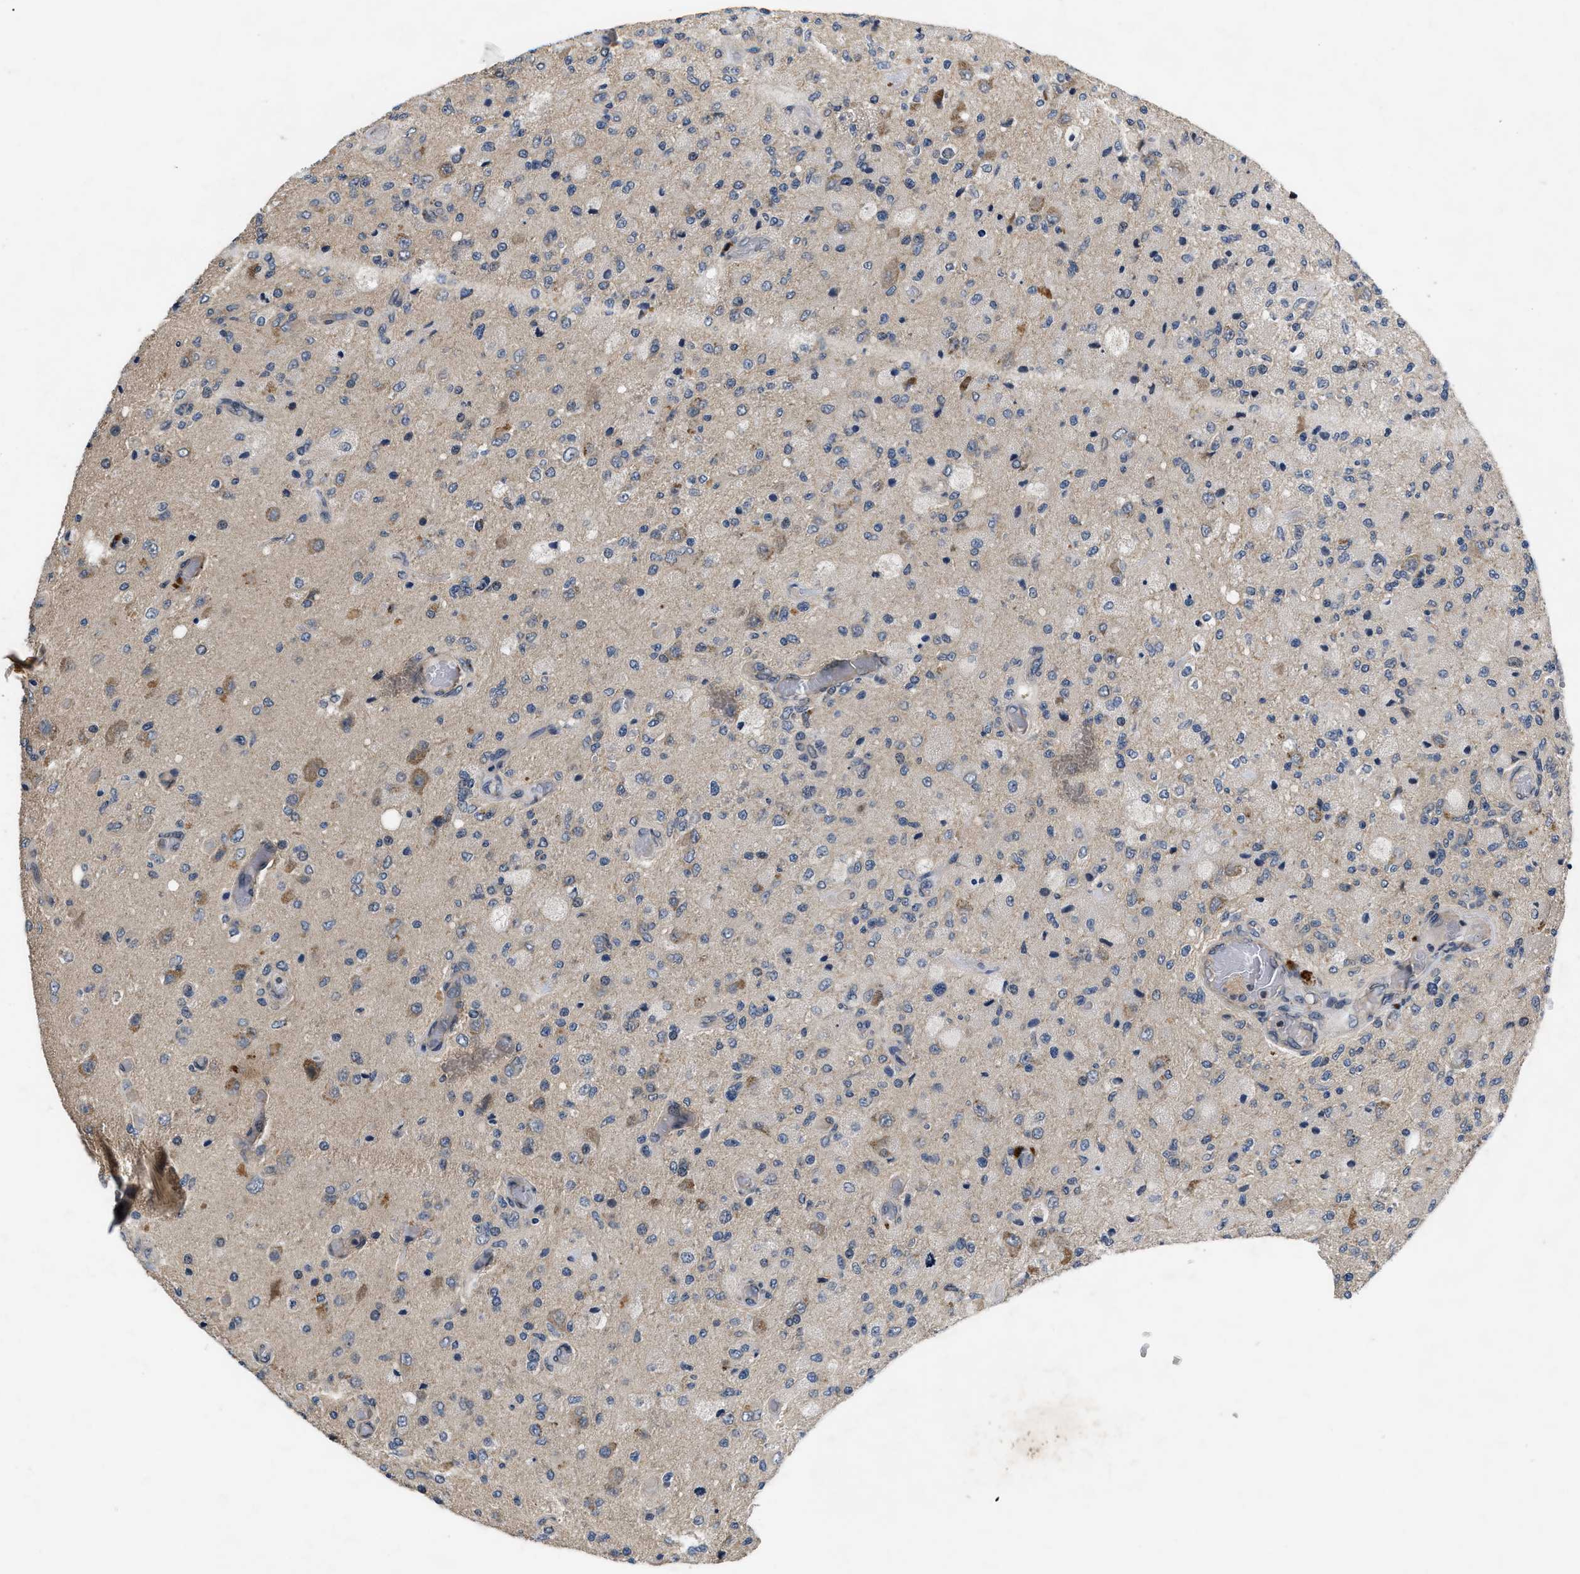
{"staining": {"intensity": "moderate", "quantity": "<25%", "location": "cytoplasmic/membranous"}, "tissue": "glioma", "cell_type": "Tumor cells", "image_type": "cancer", "snomed": [{"axis": "morphology", "description": "Normal tissue, NOS"}, {"axis": "morphology", "description": "Glioma, malignant, High grade"}, {"axis": "topography", "description": "Cerebral cortex"}], "caption": "A brown stain shows moderate cytoplasmic/membranous staining of a protein in human high-grade glioma (malignant) tumor cells.", "gene": "HMGCR", "patient": {"sex": "male", "age": 77}}